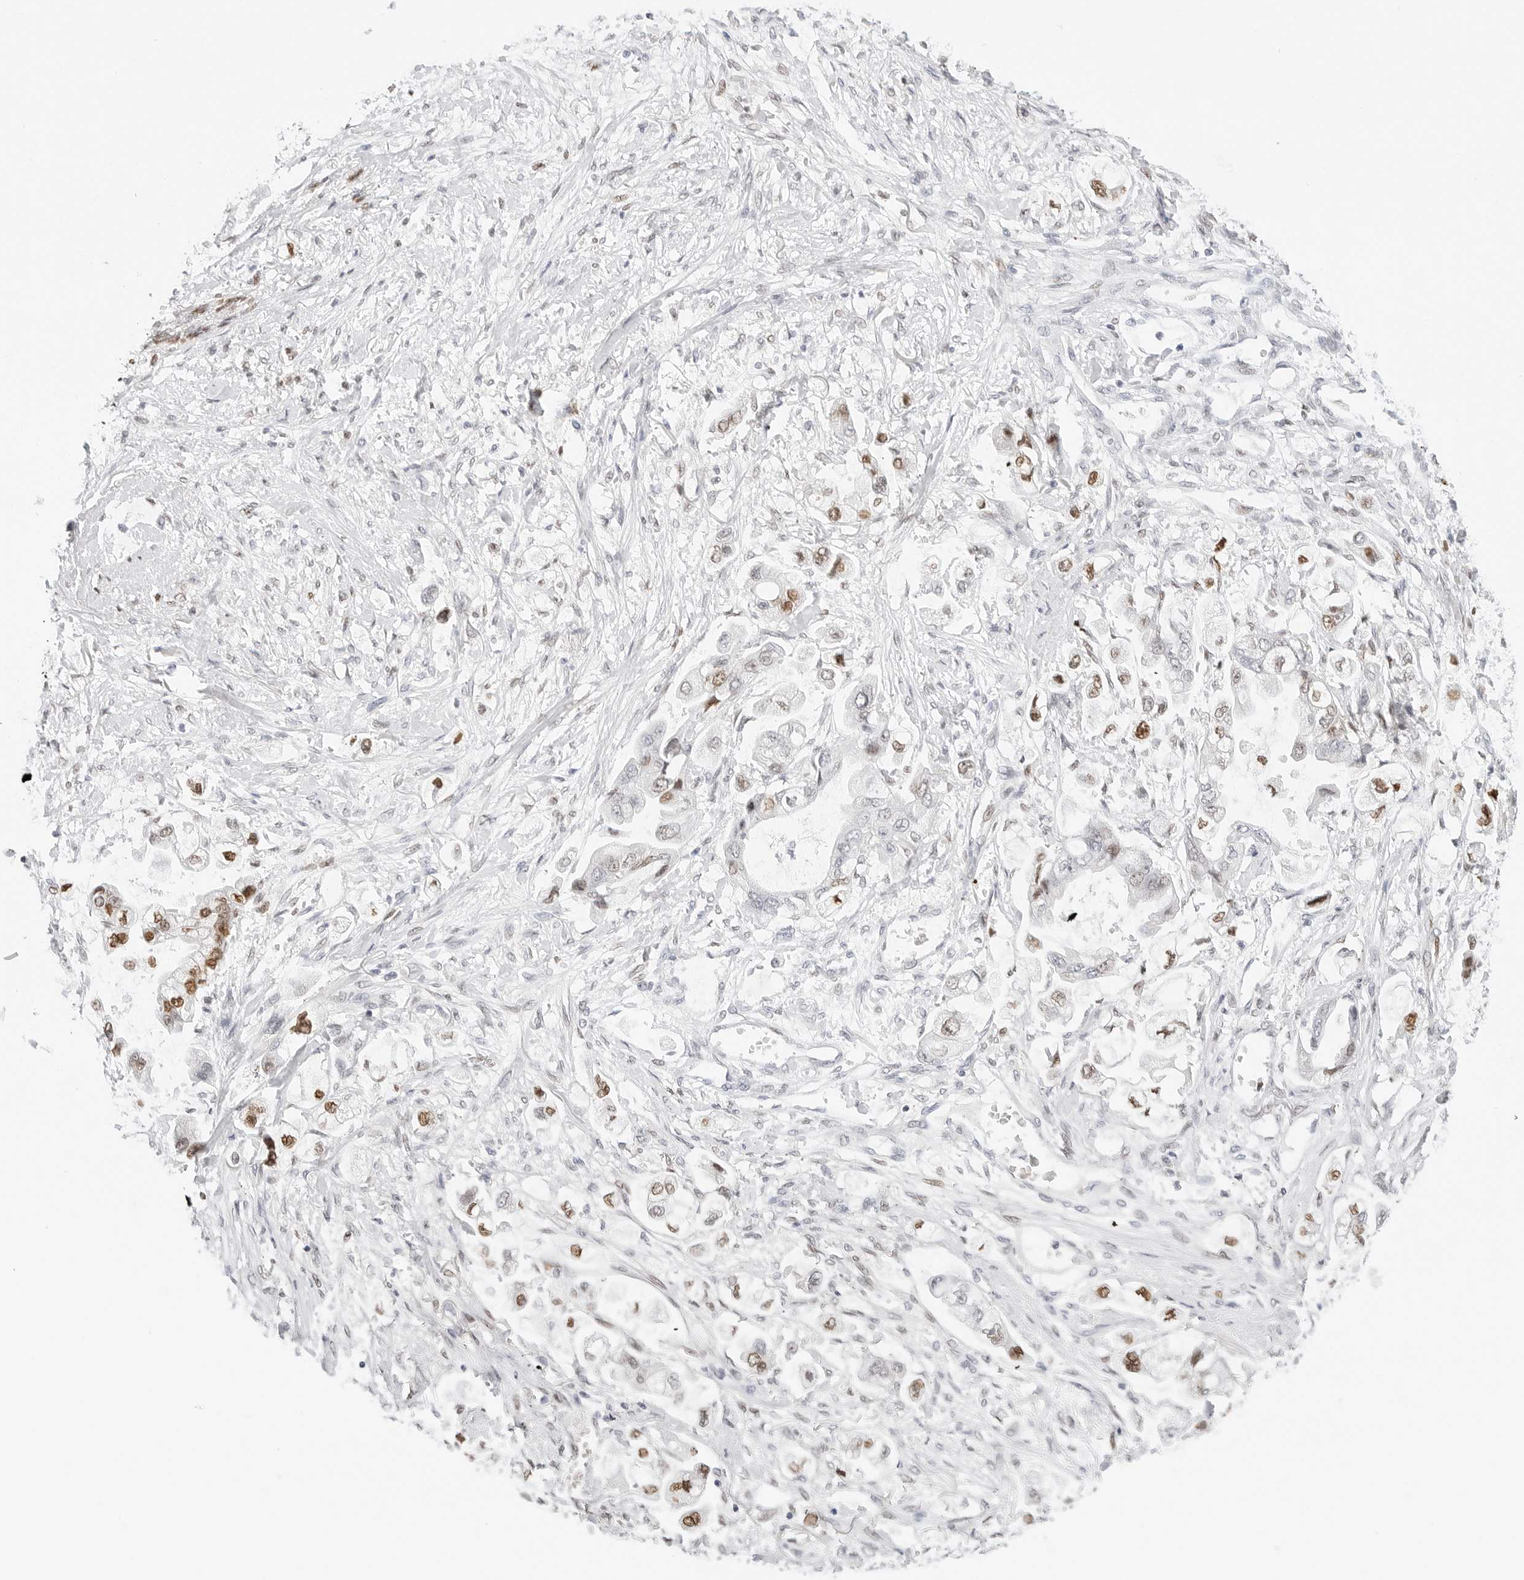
{"staining": {"intensity": "strong", "quantity": "25%-75%", "location": "nuclear"}, "tissue": "stomach cancer", "cell_type": "Tumor cells", "image_type": "cancer", "snomed": [{"axis": "morphology", "description": "Adenocarcinoma, NOS"}, {"axis": "topography", "description": "Stomach"}], "caption": "Tumor cells display high levels of strong nuclear staining in about 25%-75% of cells in adenocarcinoma (stomach).", "gene": "SPIDR", "patient": {"sex": "male", "age": 62}}